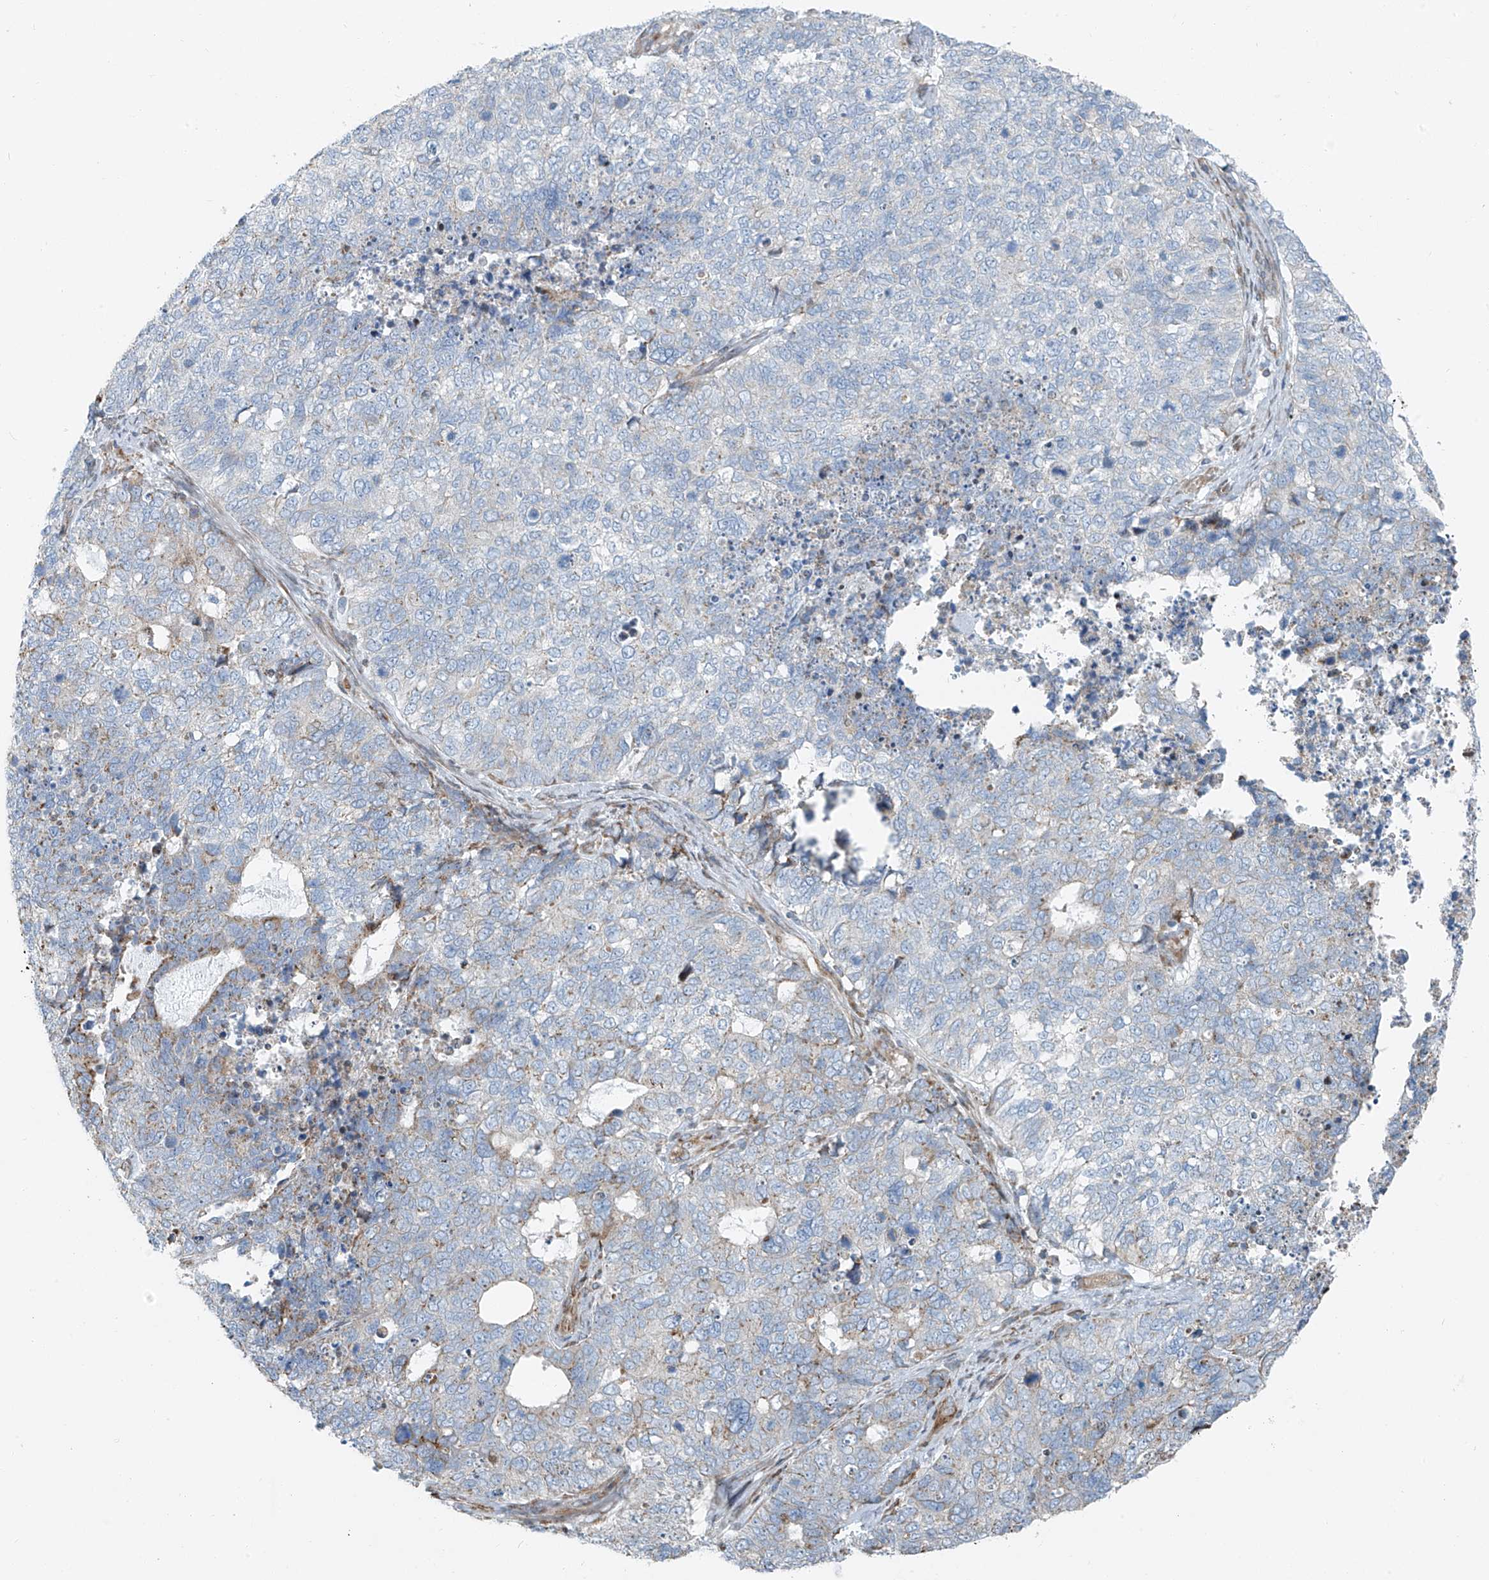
{"staining": {"intensity": "negative", "quantity": "none", "location": "none"}, "tissue": "cervical cancer", "cell_type": "Tumor cells", "image_type": "cancer", "snomed": [{"axis": "morphology", "description": "Squamous cell carcinoma, NOS"}, {"axis": "topography", "description": "Cervix"}], "caption": "DAB (3,3'-diaminobenzidine) immunohistochemical staining of human cervical cancer (squamous cell carcinoma) displays no significant positivity in tumor cells. The staining was performed using DAB to visualize the protein expression in brown, while the nuclei were stained in blue with hematoxylin (Magnification: 20x).", "gene": "HIC2", "patient": {"sex": "female", "age": 63}}